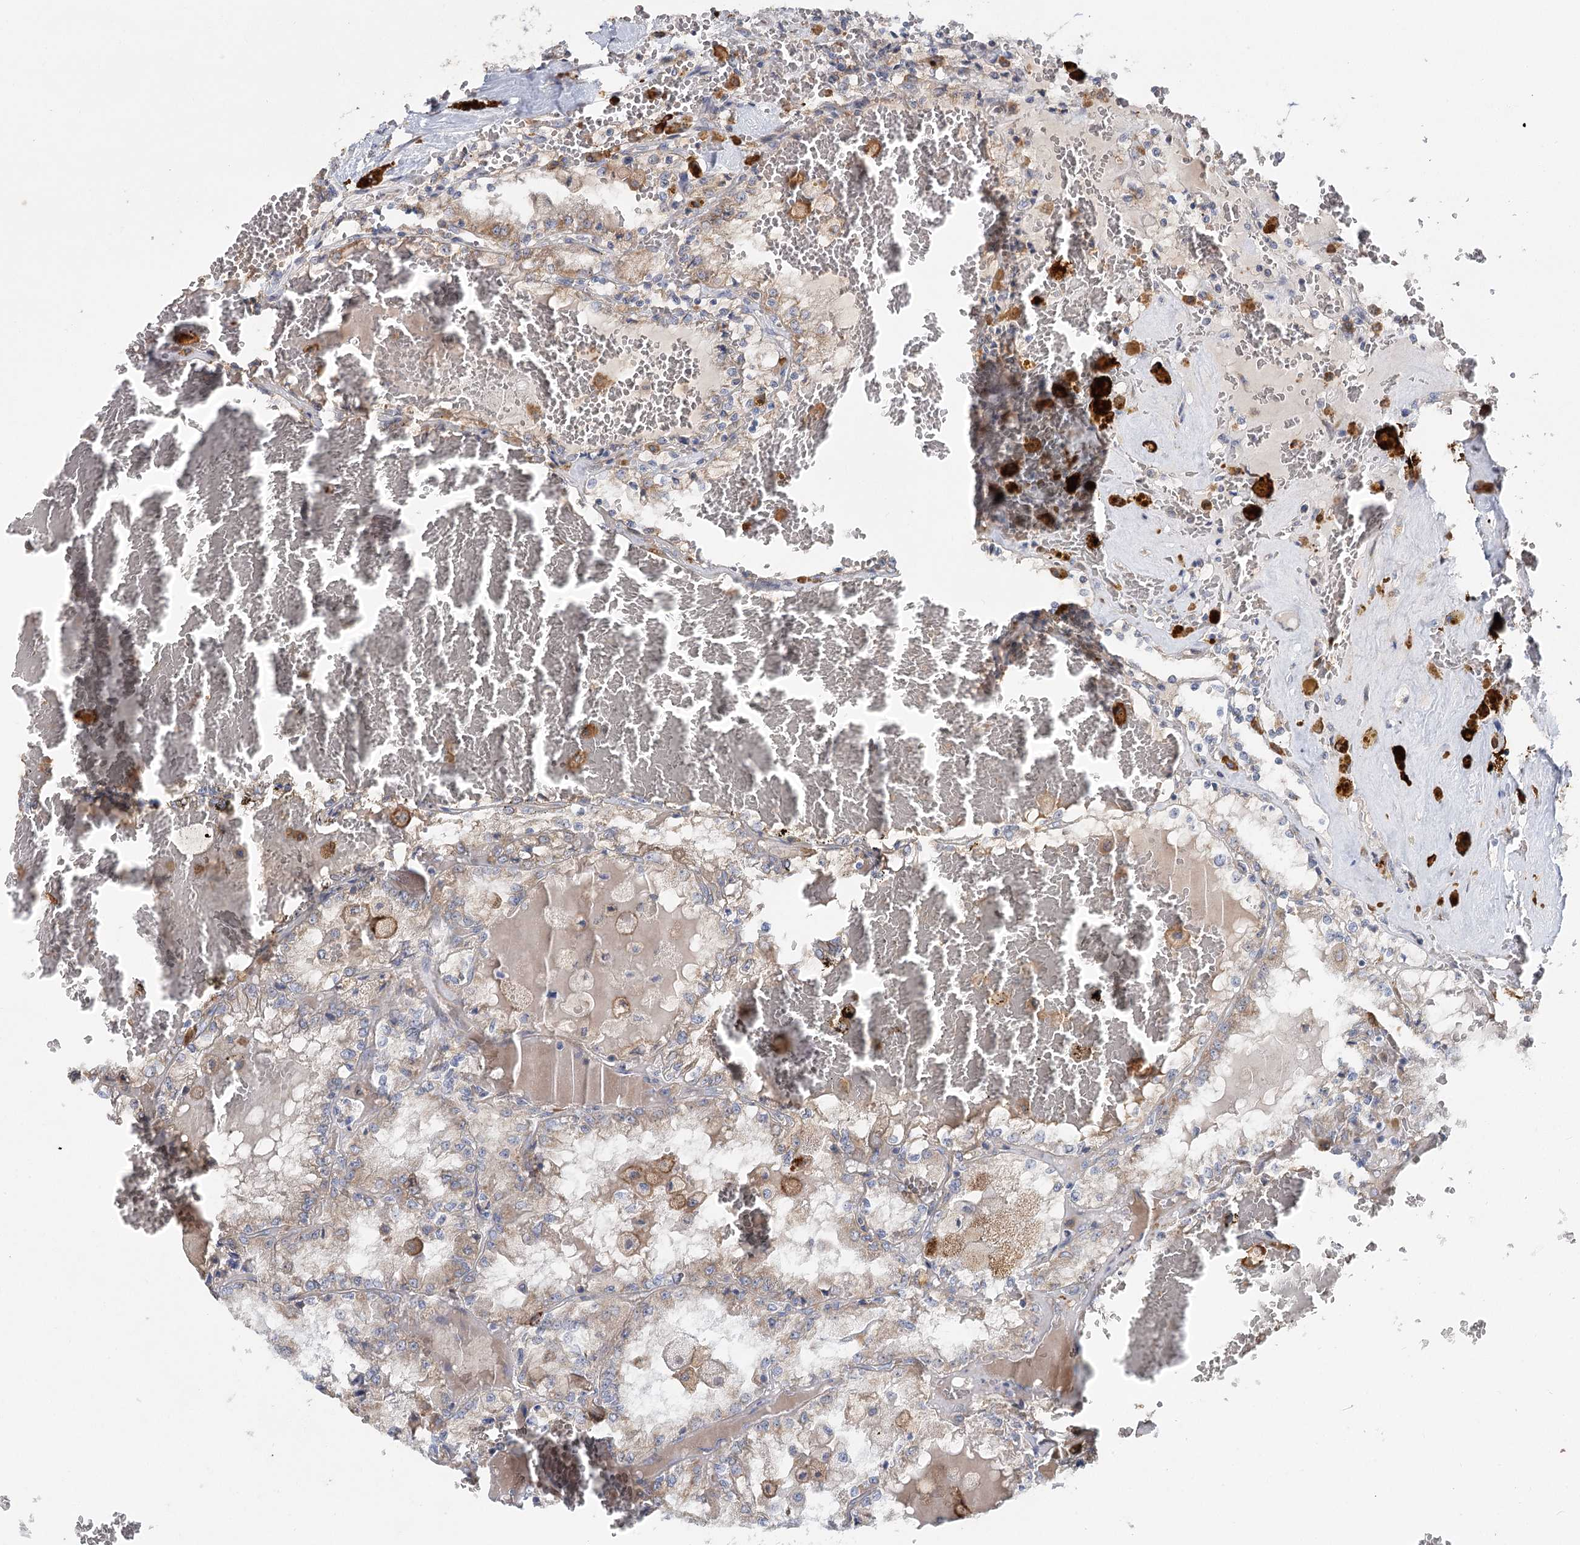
{"staining": {"intensity": "weak", "quantity": "<25%", "location": "cytoplasmic/membranous"}, "tissue": "renal cancer", "cell_type": "Tumor cells", "image_type": "cancer", "snomed": [{"axis": "morphology", "description": "Adenocarcinoma, NOS"}, {"axis": "topography", "description": "Kidney"}], "caption": "This image is of renal cancer stained with IHC to label a protein in brown with the nuclei are counter-stained blue. There is no expression in tumor cells.", "gene": "CIB4", "patient": {"sex": "female", "age": 56}}